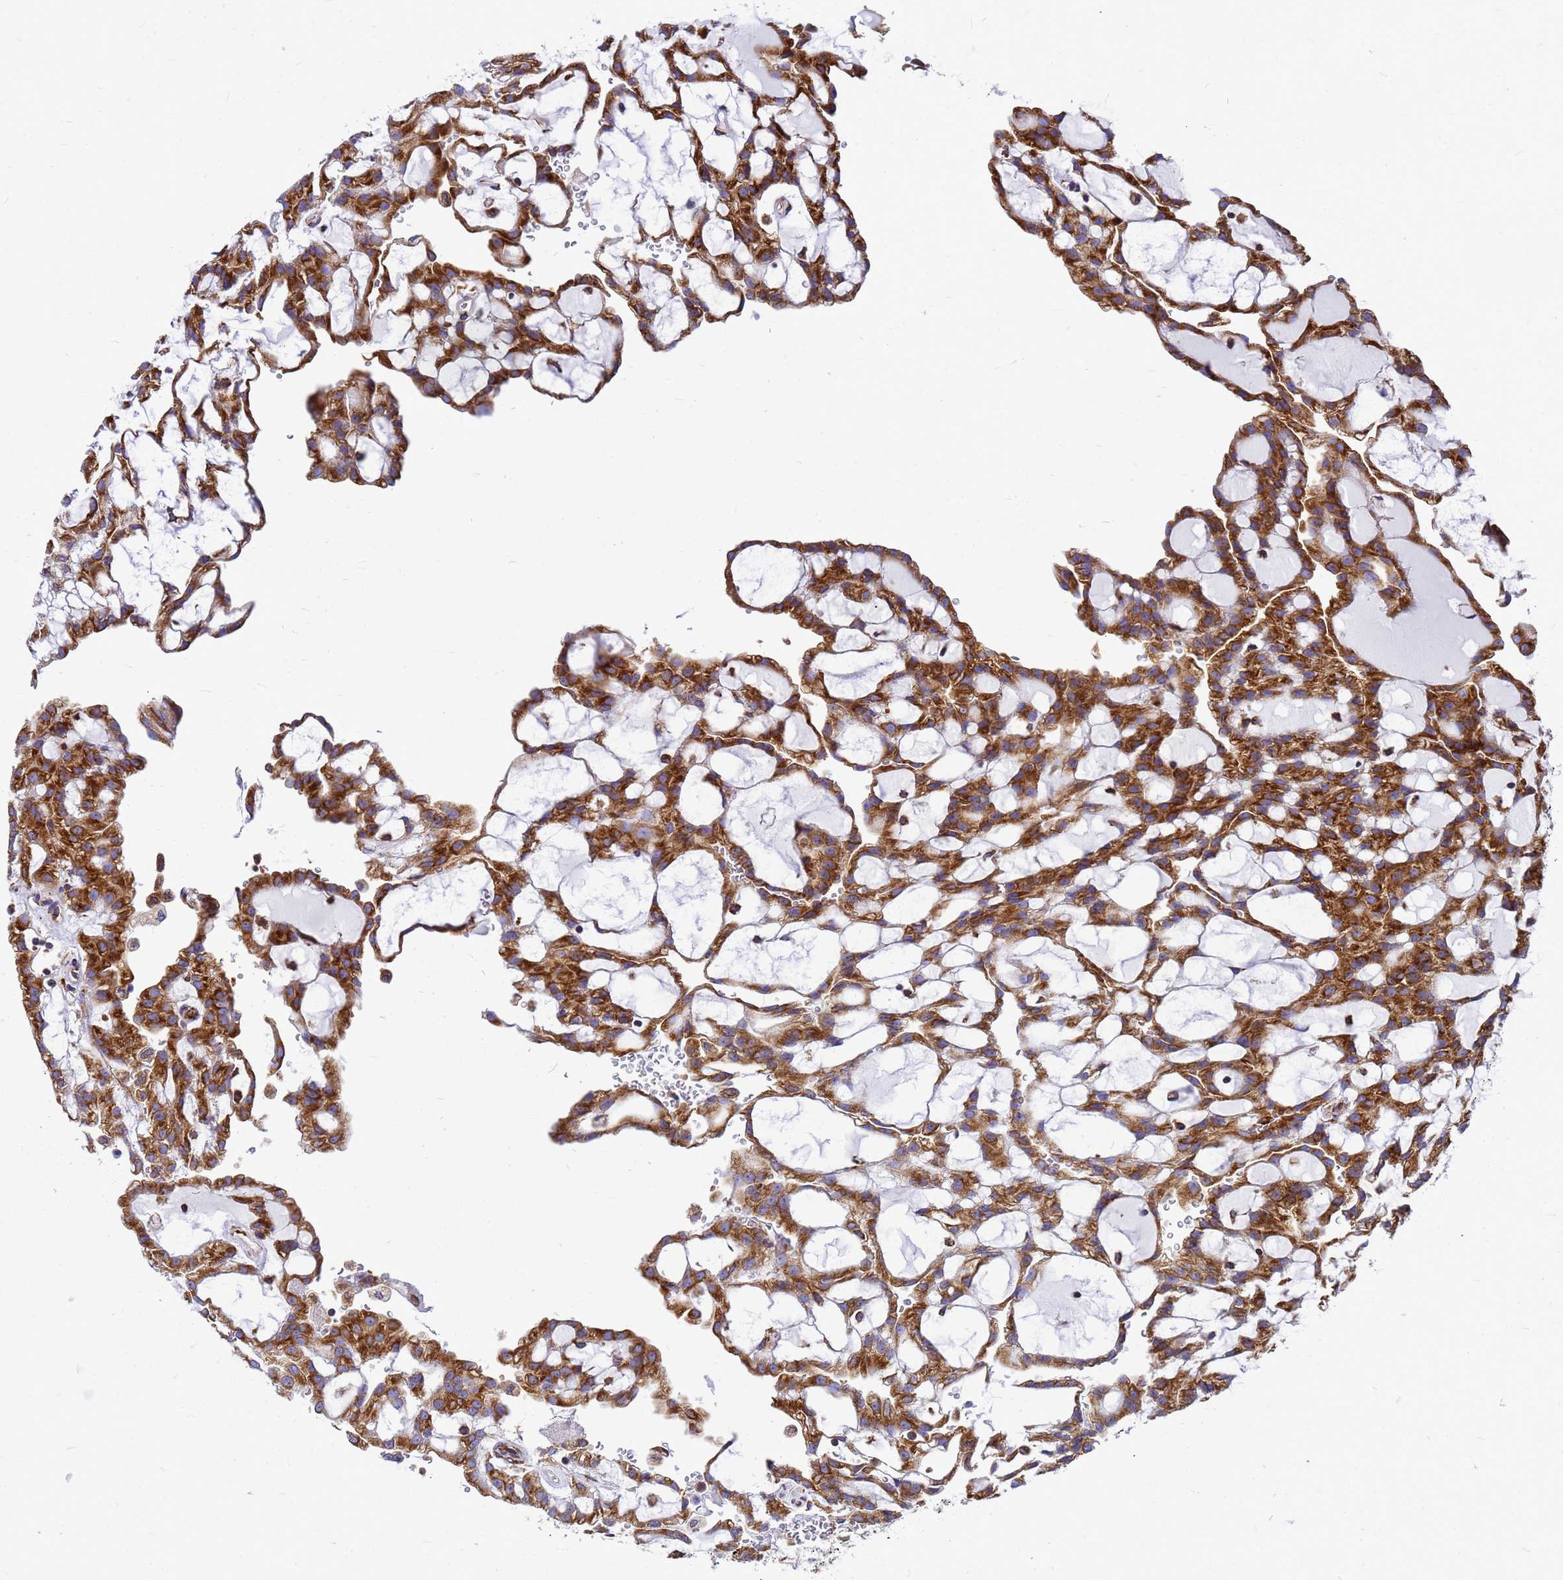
{"staining": {"intensity": "strong", "quantity": ">75%", "location": "cytoplasmic/membranous"}, "tissue": "renal cancer", "cell_type": "Tumor cells", "image_type": "cancer", "snomed": [{"axis": "morphology", "description": "Adenocarcinoma, NOS"}, {"axis": "topography", "description": "Kidney"}], "caption": "This photomicrograph demonstrates renal adenocarcinoma stained with IHC to label a protein in brown. The cytoplasmic/membranous of tumor cells show strong positivity for the protein. Nuclei are counter-stained blue.", "gene": "EEF1D", "patient": {"sex": "male", "age": 63}}